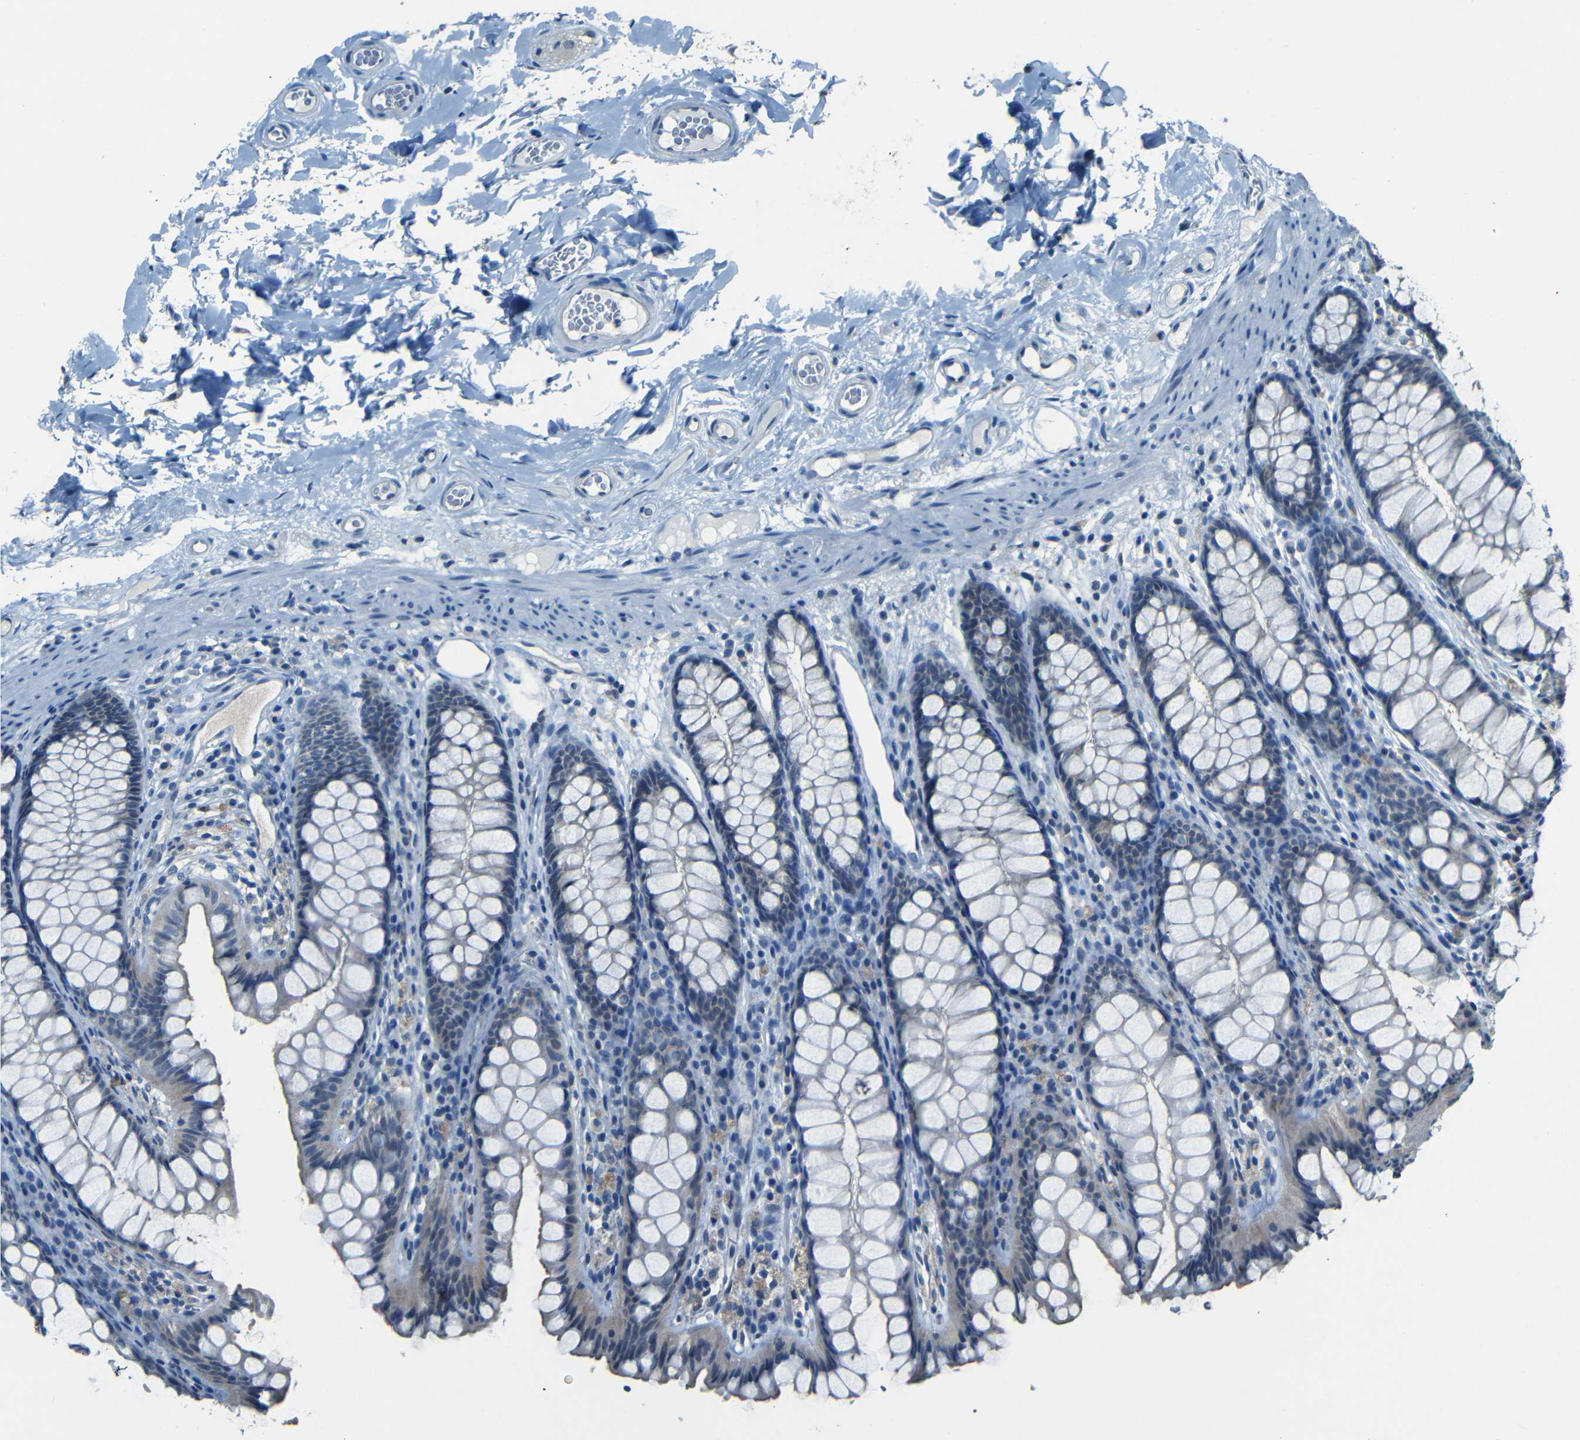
{"staining": {"intensity": "negative", "quantity": "none", "location": "none"}, "tissue": "colon", "cell_type": "Endothelial cells", "image_type": "normal", "snomed": [{"axis": "morphology", "description": "Normal tissue, NOS"}, {"axis": "topography", "description": "Colon"}], "caption": "Immunohistochemistry (IHC) micrograph of normal colon: human colon stained with DAB displays no significant protein expression in endothelial cells.", "gene": "ZMAT1", "patient": {"sex": "female", "age": 55}}